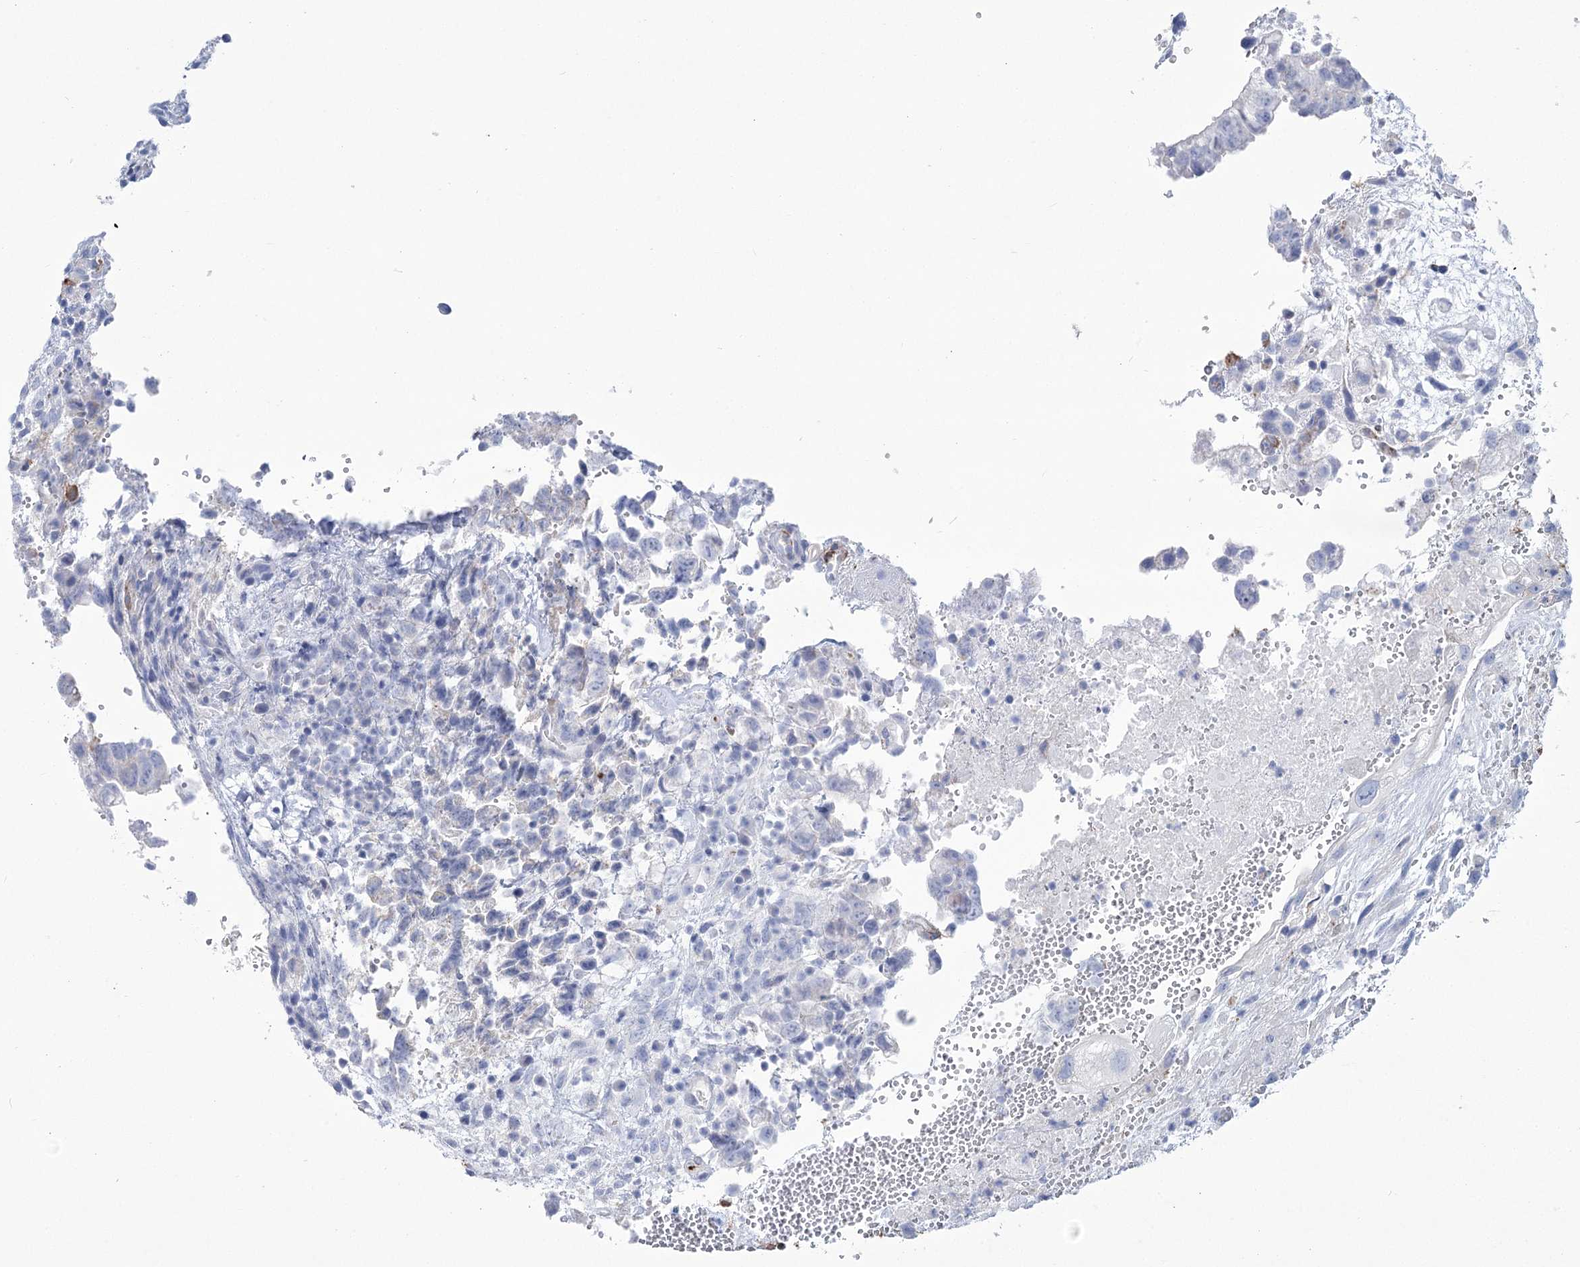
{"staining": {"intensity": "negative", "quantity": "none", "location": "none"}, "tissue": "testis cancer", "cell_type": "Tumor cells", "image_type": "cancer", "snomed": [{"axis": "morphology", "description": "Carcinoma, Embryonal, NOS"}, {"axis": "topography", "description": "Testis"}], "caption": "There is no significant staining in tumor cells of testis embryonal carcinoma.", "gene": "PCDHA1", "patient": {"sex": "male", "age": 37}}